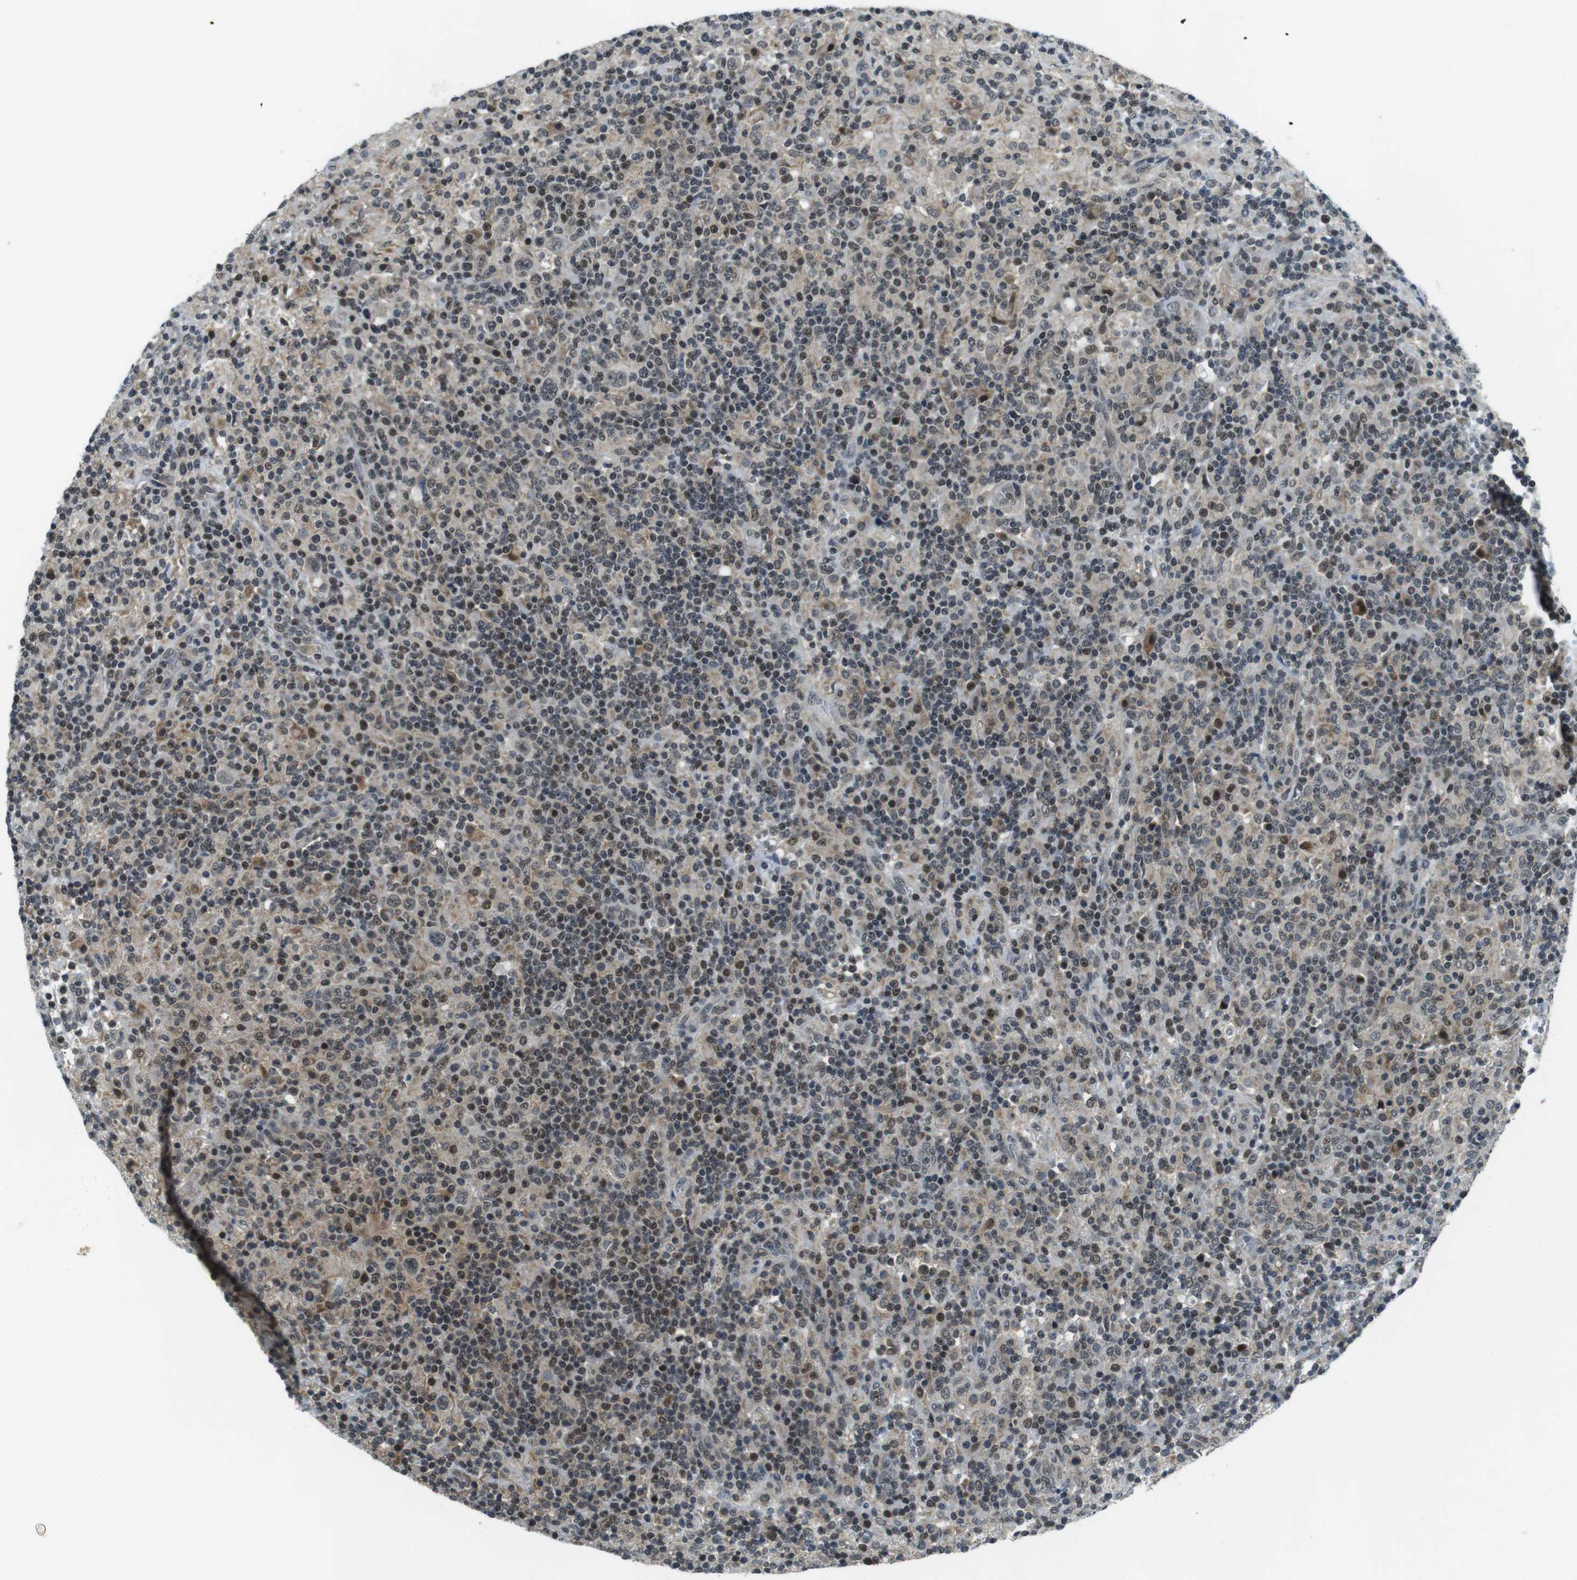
{"staining": {"intensity": "weak", "quantity": "<25%", "location": "cytoplasmic/membranous,nuclear"}, "tissue": "lymphoma", "cell_type": "Tumor cells", "image_type": "cancer", "snomed": [{"axis": "morphology", "description": "Hodgkin's disease, NOS"}, {"axis": "topography", "description": "Lymph node"}], "caption": "IHC image of Hodgkin's disease stained for a protein (brown), which exhibits no staining in tumor cells.", "gene": "BRD4", "patient": {"sex": "male", "age": 70}}